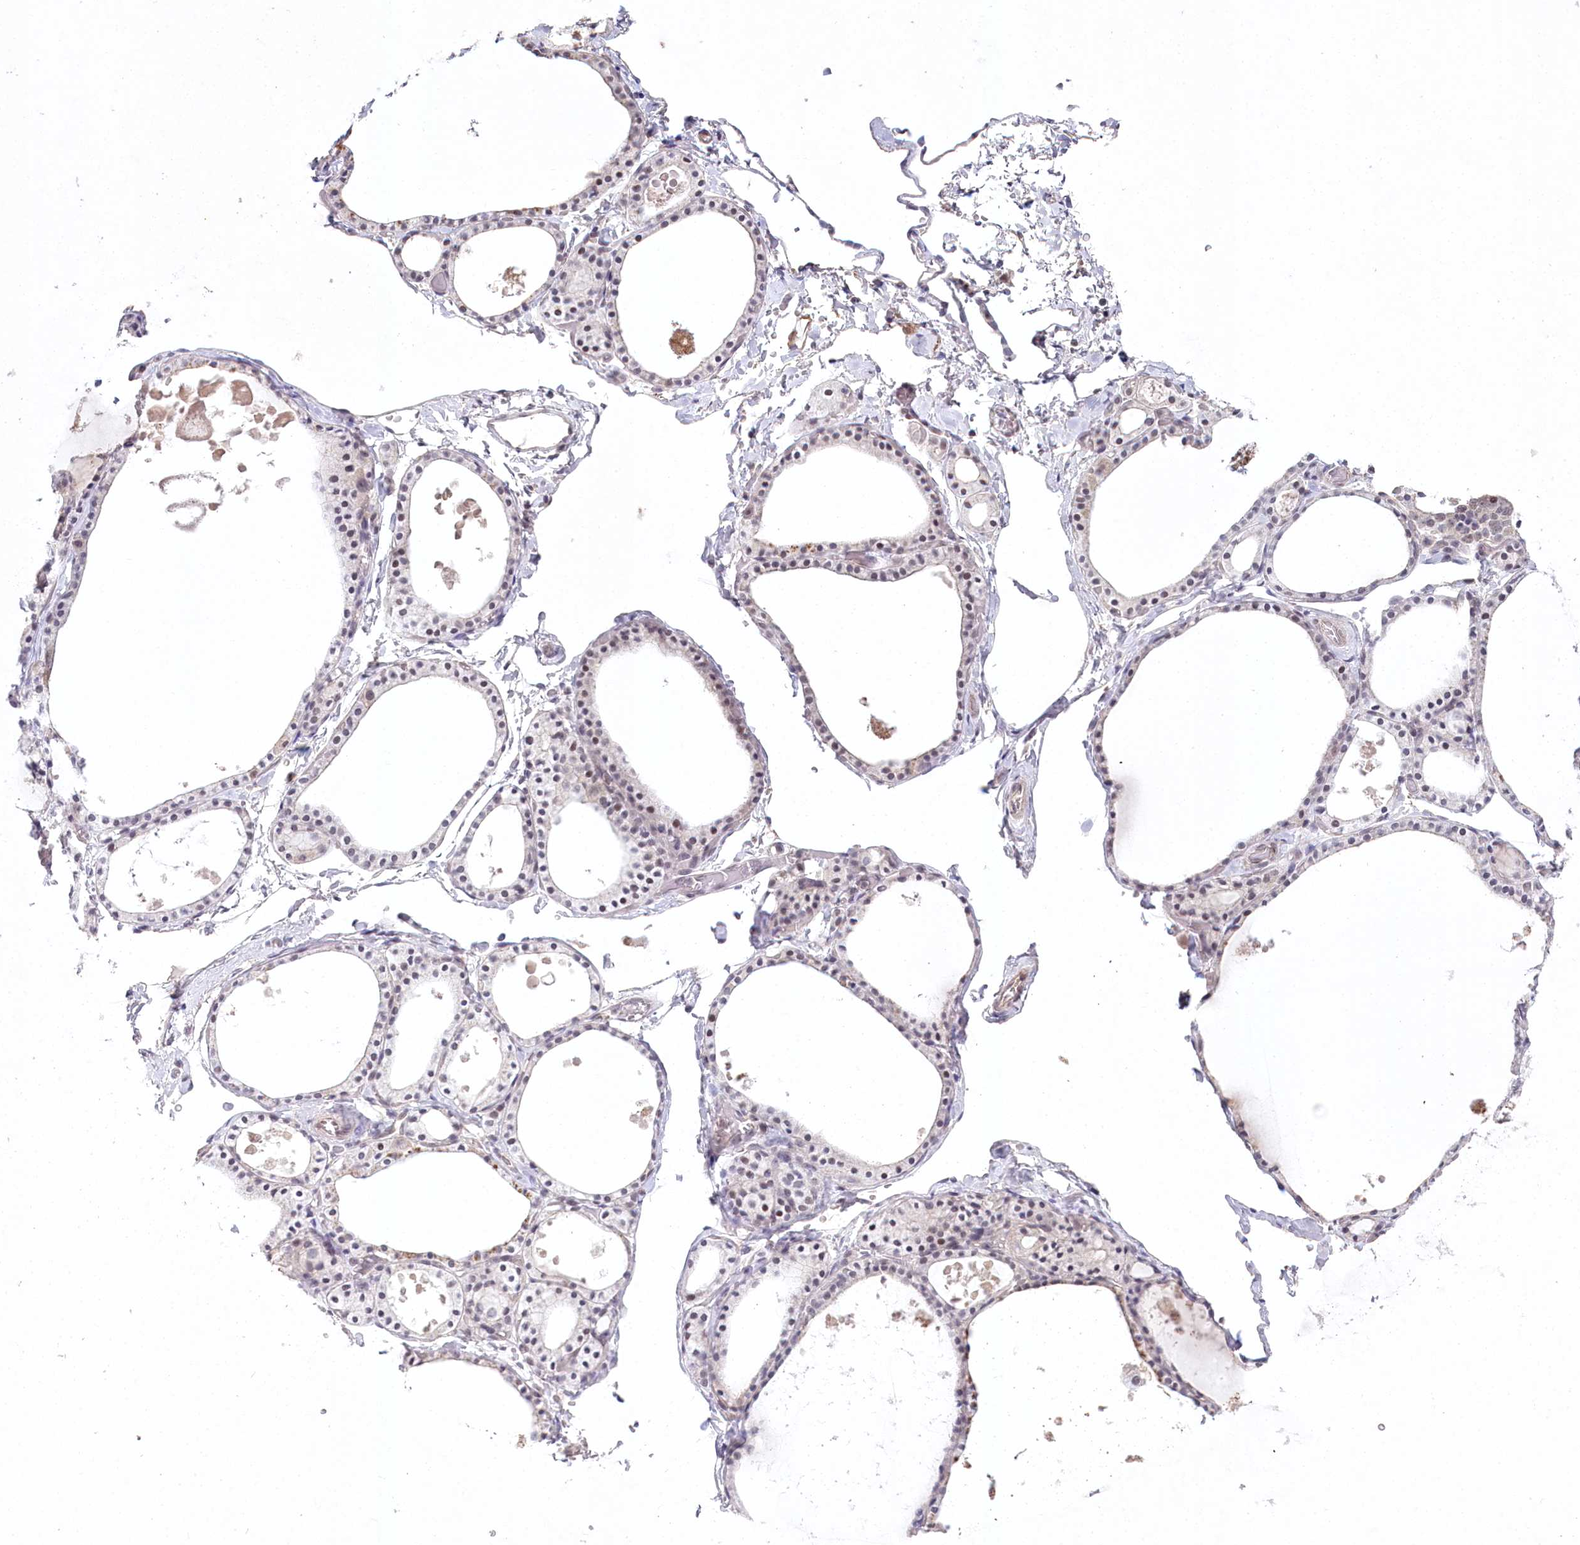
{"staining": {"intensity": "weak", "quantity": "<25%", "location": "cytoplasmic/membranous,nuclear"}, "tissue": "thyroid gland", "cell_type": "Glandular cells", "image_type": "normal", "snomed": [{"axis": "morphology", "description": "Normal tissue, NOS"}, {"axis": "topography", "description": "Thyroid gland"}], "caption": "Immunohistochemistry (IHC) of benign human thyroid gland reveals no staining in glandular cells.", "gene": "AMTN", "patient": {"sex": "male", "age": 56}}